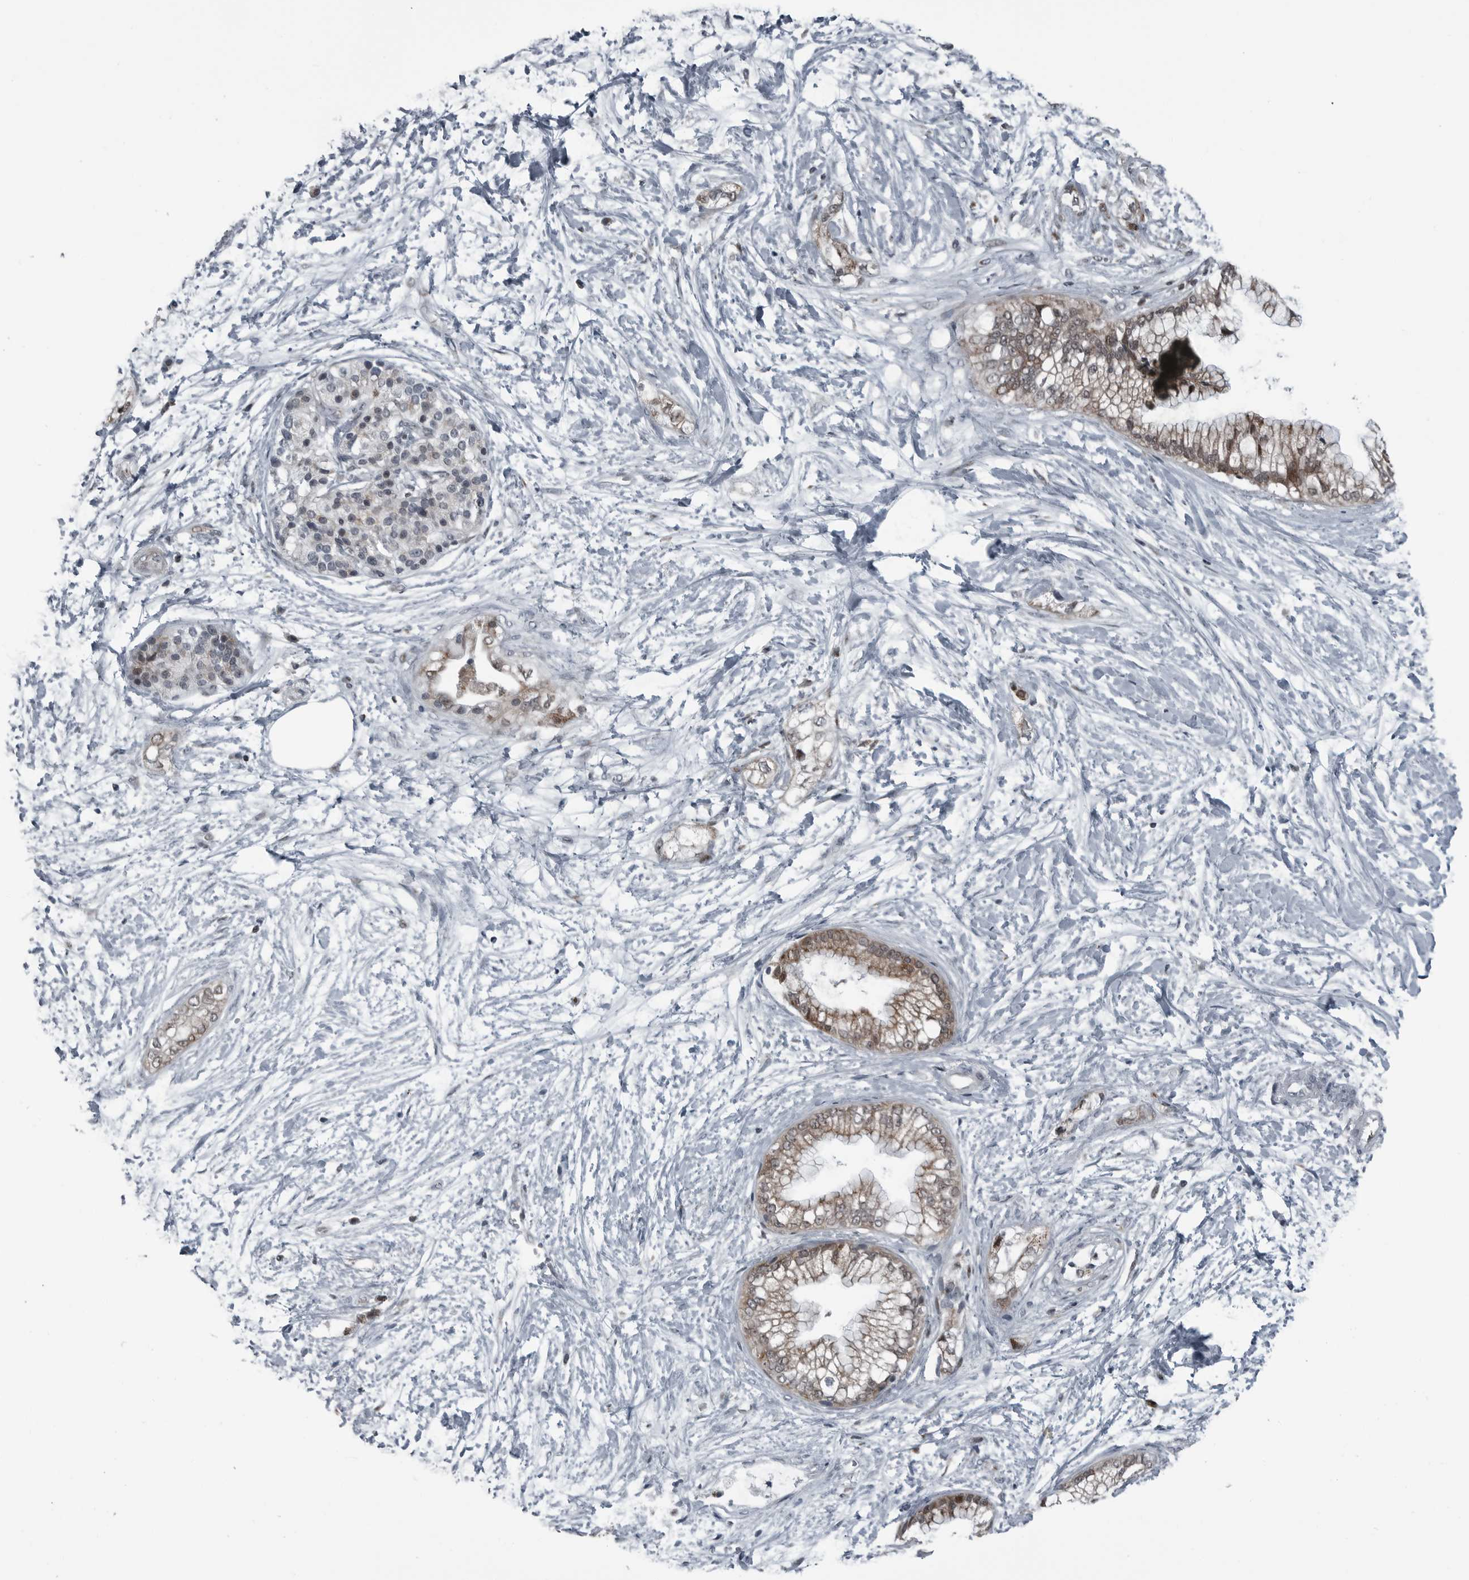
{"staining": {"intensity": "moderate", "quantity": ">75%", "location": "cytoplasmic/membranous"}, "tissue": "pancreatic cancer", "cell_type": "Tumor cells", "image_type": "cancer", "snomed": [{"axis": "morphology", "description": "Adenocarcinoma, NOS"}, {"axis": "topography", "description": "Pancreas"}], "caption": "Immunohistochemical staining of human pancreatic cancer (adenocarcinoma) demonstrates medium levels of moderate cytoplasmic/membranous protein expression in approximately >75% of tumor cells.", "gene": "GAK", "patient": {"sex": "male", "age": 68}}